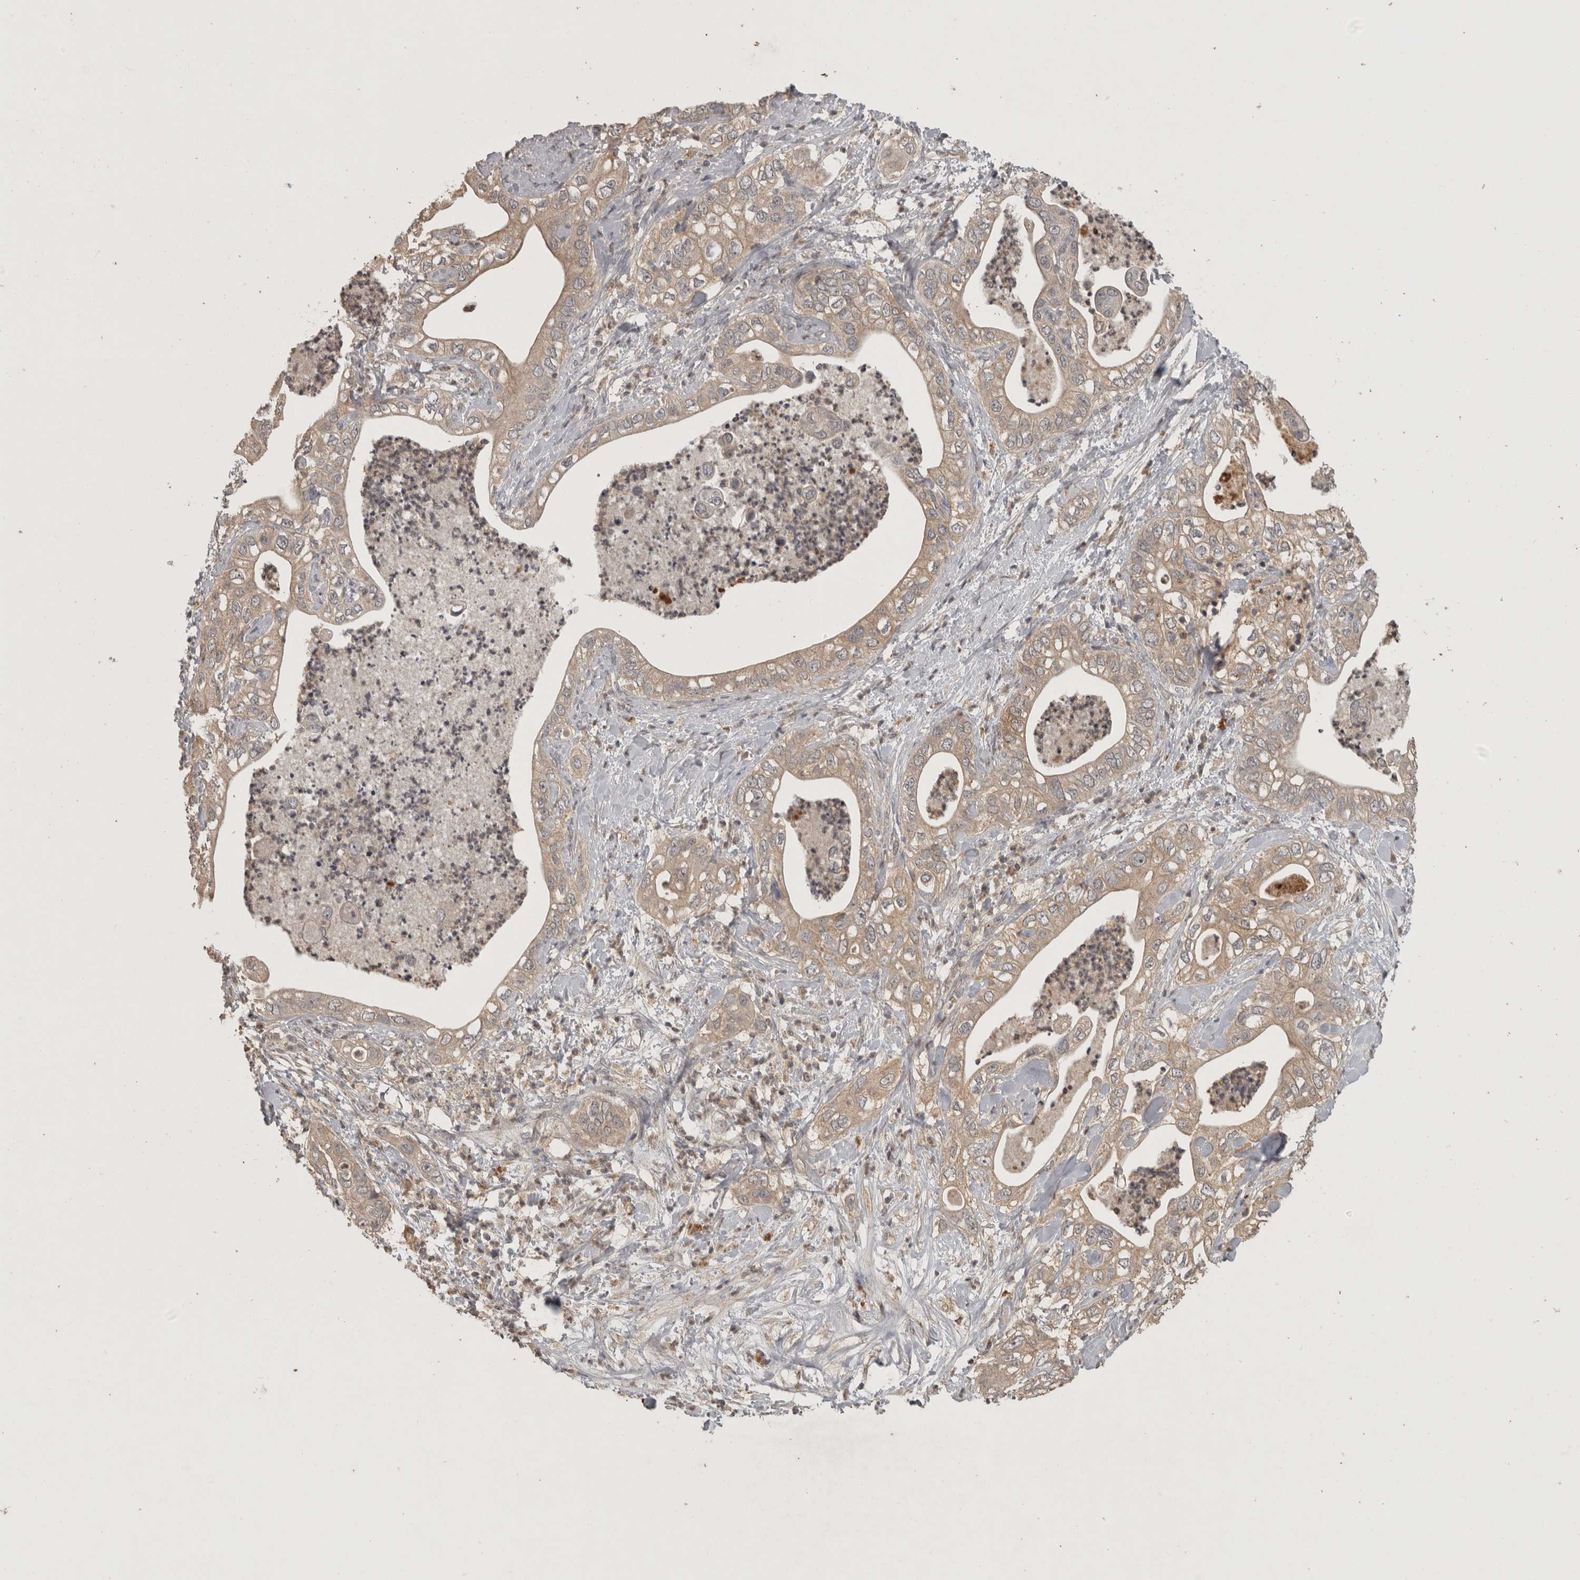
{"staining": {"intensity": "weak", "quantity": ">75%", "location": "cytoplasmic/membranous"}, "tissue": "pancreatic cancer", "cell_type": "Tumor cells", "image_type": "cancer", "snomed": [{"axis": "morphology", "description": "Adenocarcinoma, NOS"}, {"axis": "topography", "description": "Pancreas"}], "caption": "Weak cytoplasmic/membranous protein positivity is appreciated in about >75% of tumor cells in adenocarcinoma (pancreatic).", "gene": "ADAMTS4", "patient": {"sex": "female", "age": 78}}